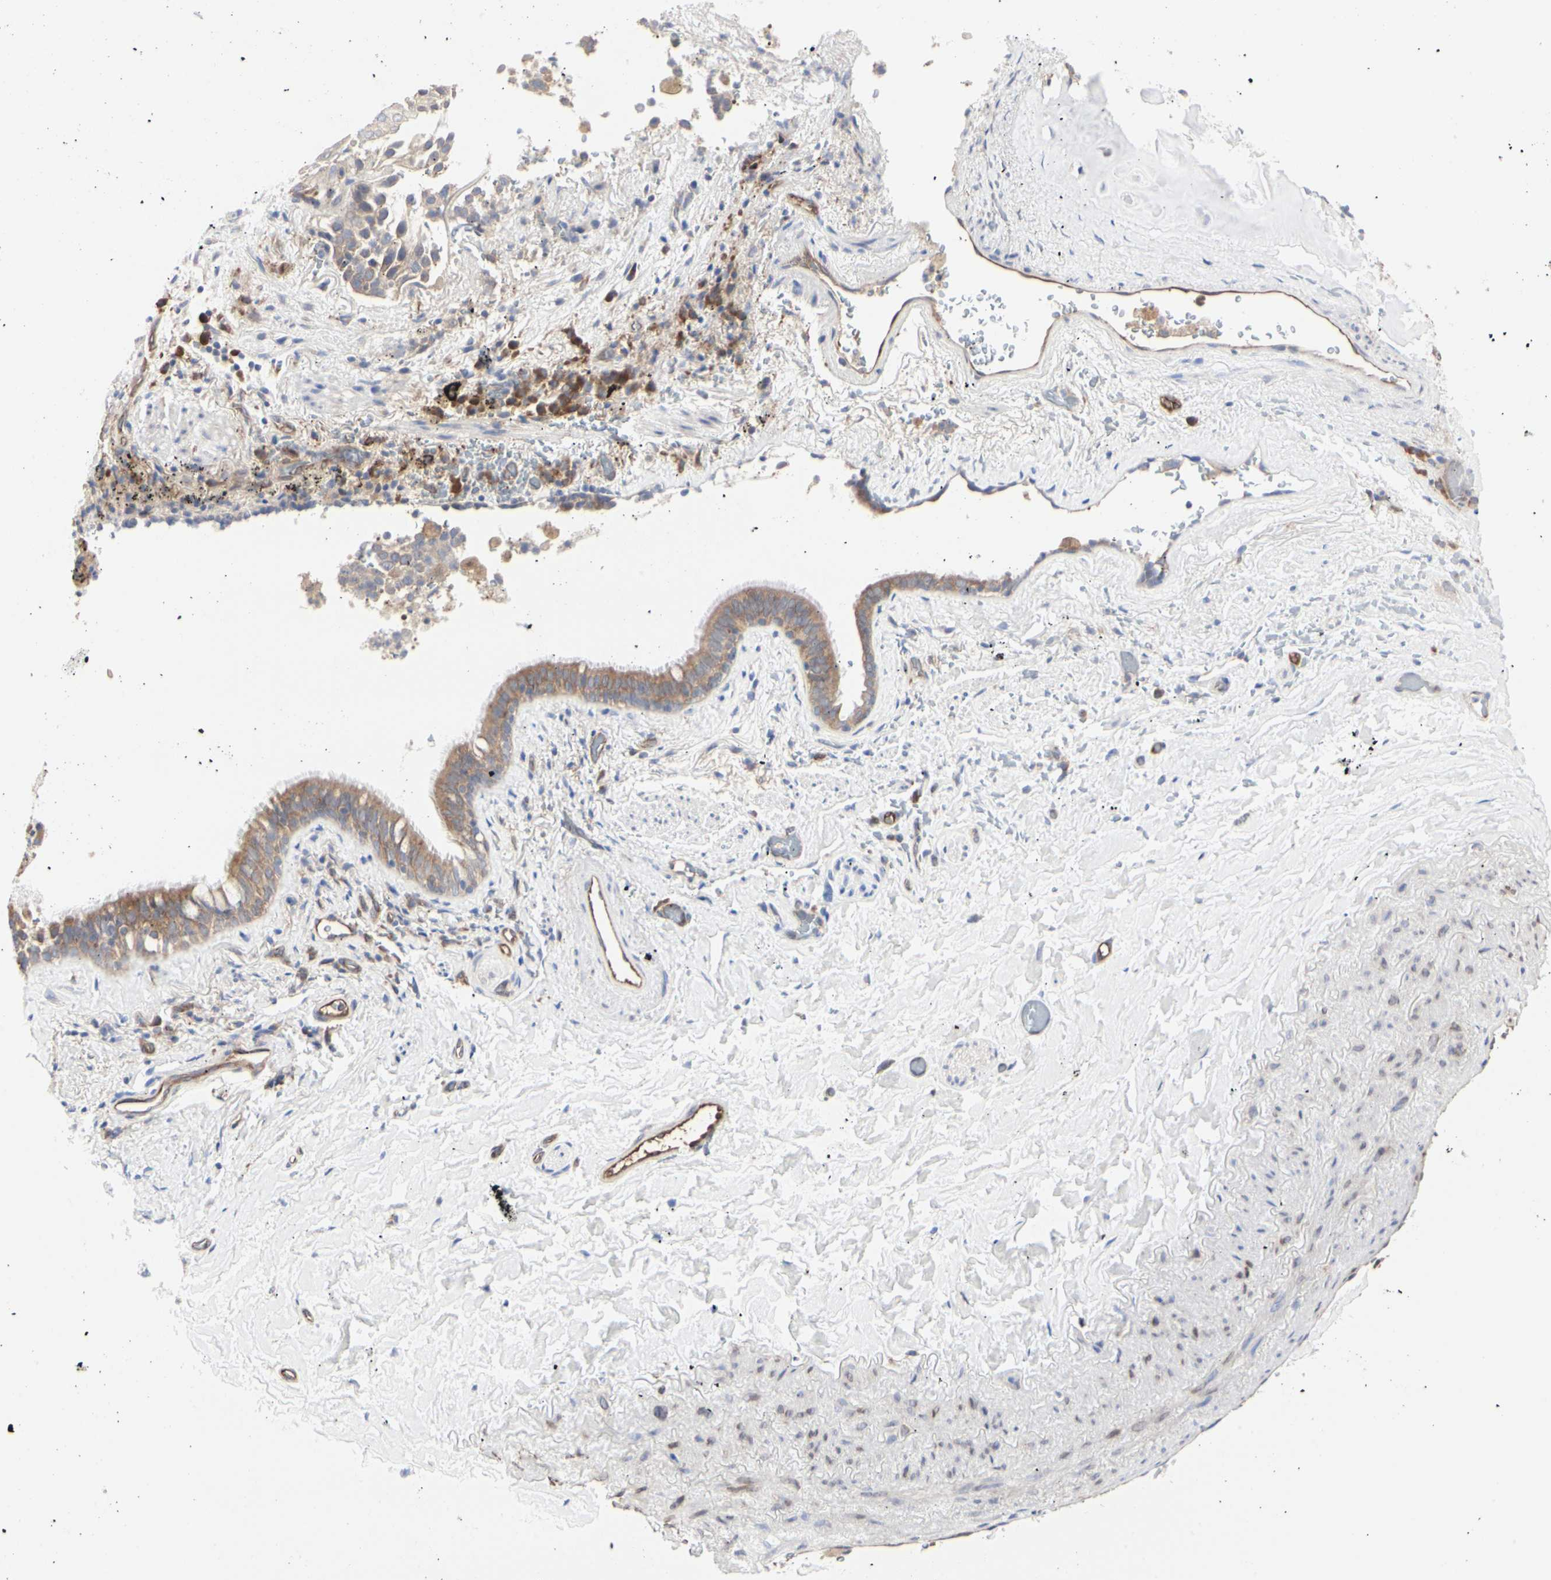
{"staining": {"intensity": "moderate", "quantity": ">75%", "location": "cytoplasmic/membranous"}, "tissue": "lung cancer", "cell_type": "Tumor cells", "image_type": "cancer", "snomed": [{"axis": "morphology", "description": "Squamous cell carcinoma, NOS"}, {"axis": "topography", "description": "Lung"}], "caption": "The immunohistochemical stain shows moderate cytoplasmic/membranous expression in tumor cells of lung squamous cell carcinoma tissue. (brown staining indicates protein expression, while blue staining denotes nuclei).", "gene": "C3orf52", "patient": {"sex": "male", "age": 54}}